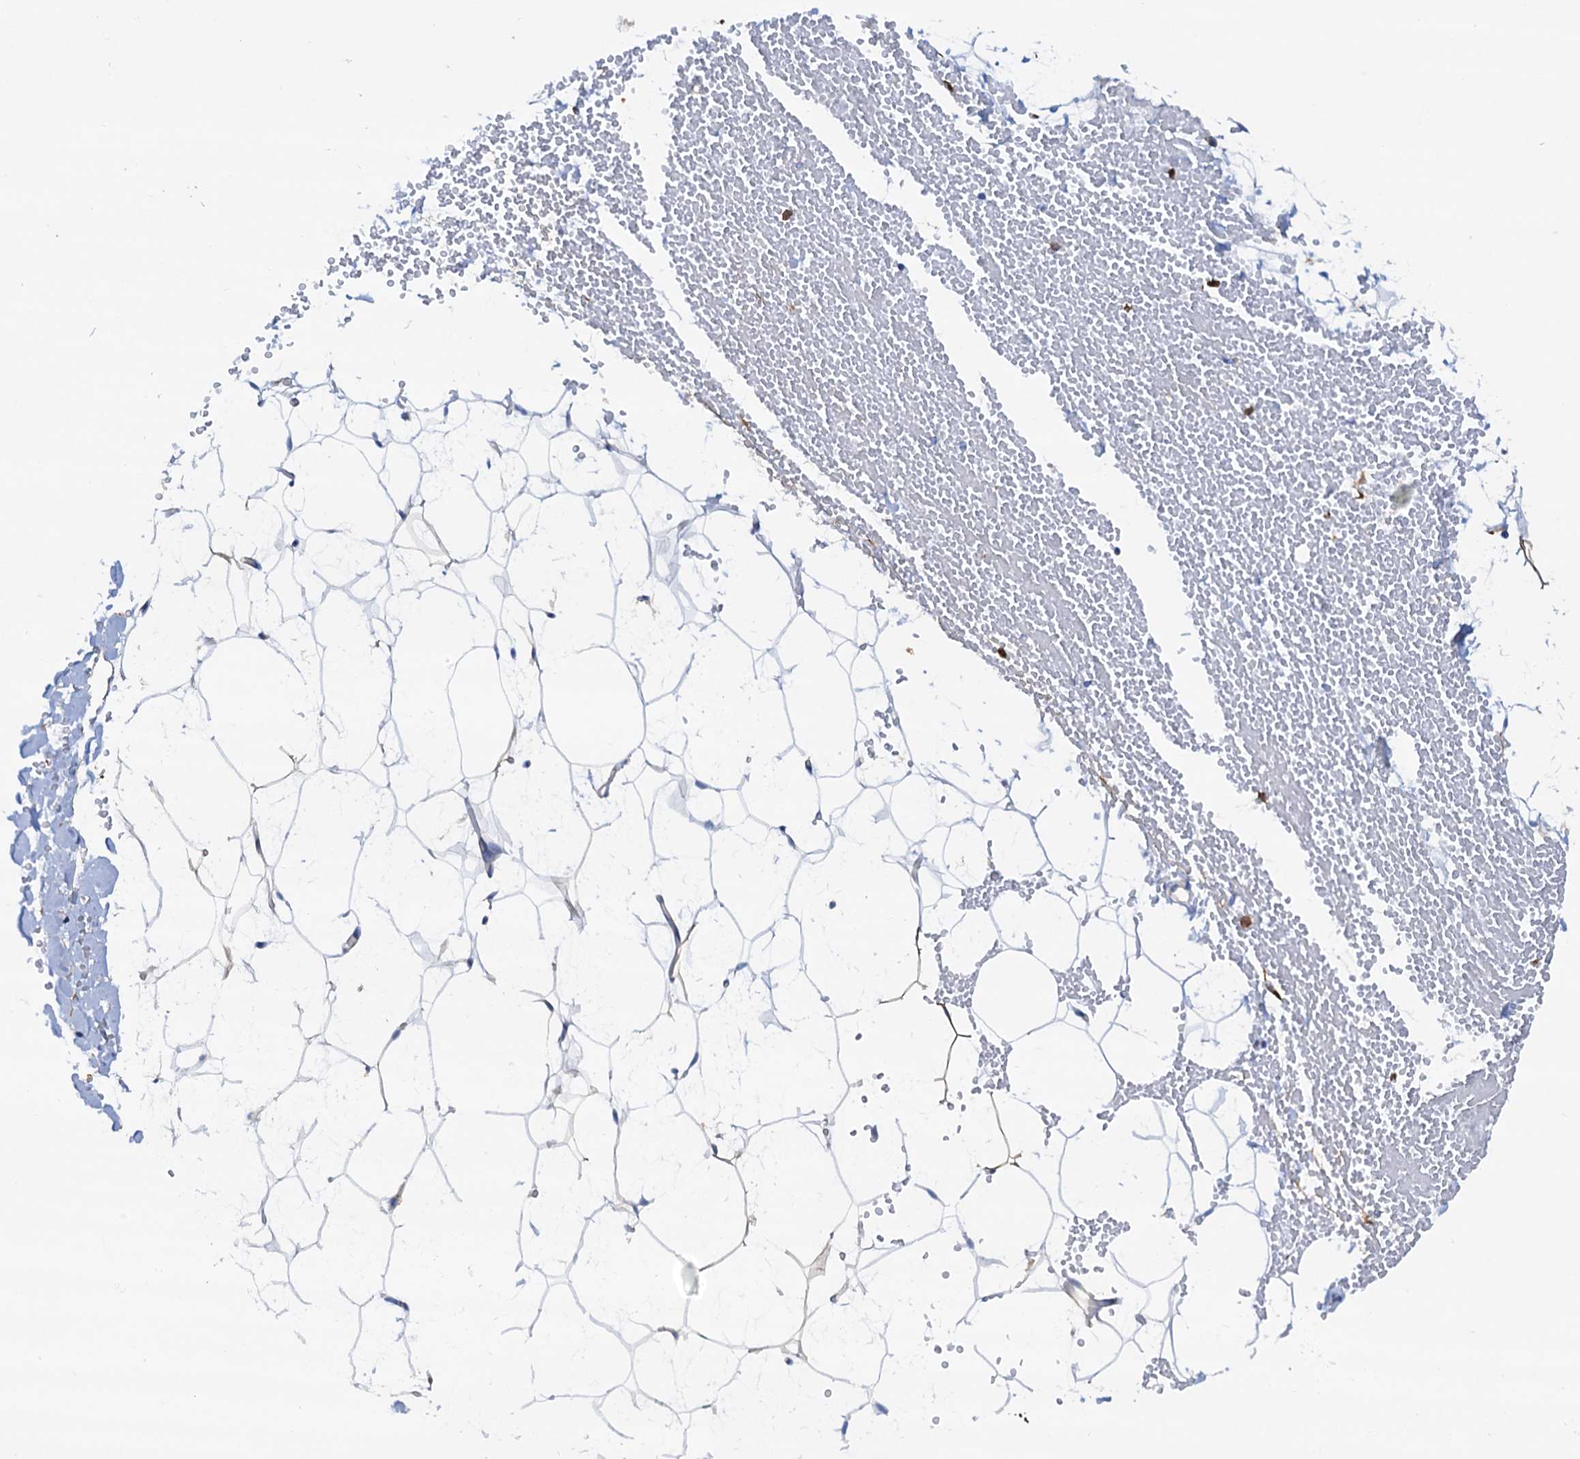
{"staining": {"intensity": "negative", "quantity": "none", "location": "none"}, "tissue": "adipose tissue", "cell_type": "Adipocytes", "image_type": "normal", "snomed": [{"axis": "morphology", "description": "Normal tissue, NOS"}, {"axis": "topography", "description": "Breast"}], "caption": "Immunohistochemistry photomicrograph of normal adipose tissue stained for a protein (brown), which displays no staining in adipocytes.", "gene": "RASSF9", "patient": {"sex": "female", "age": 23}}